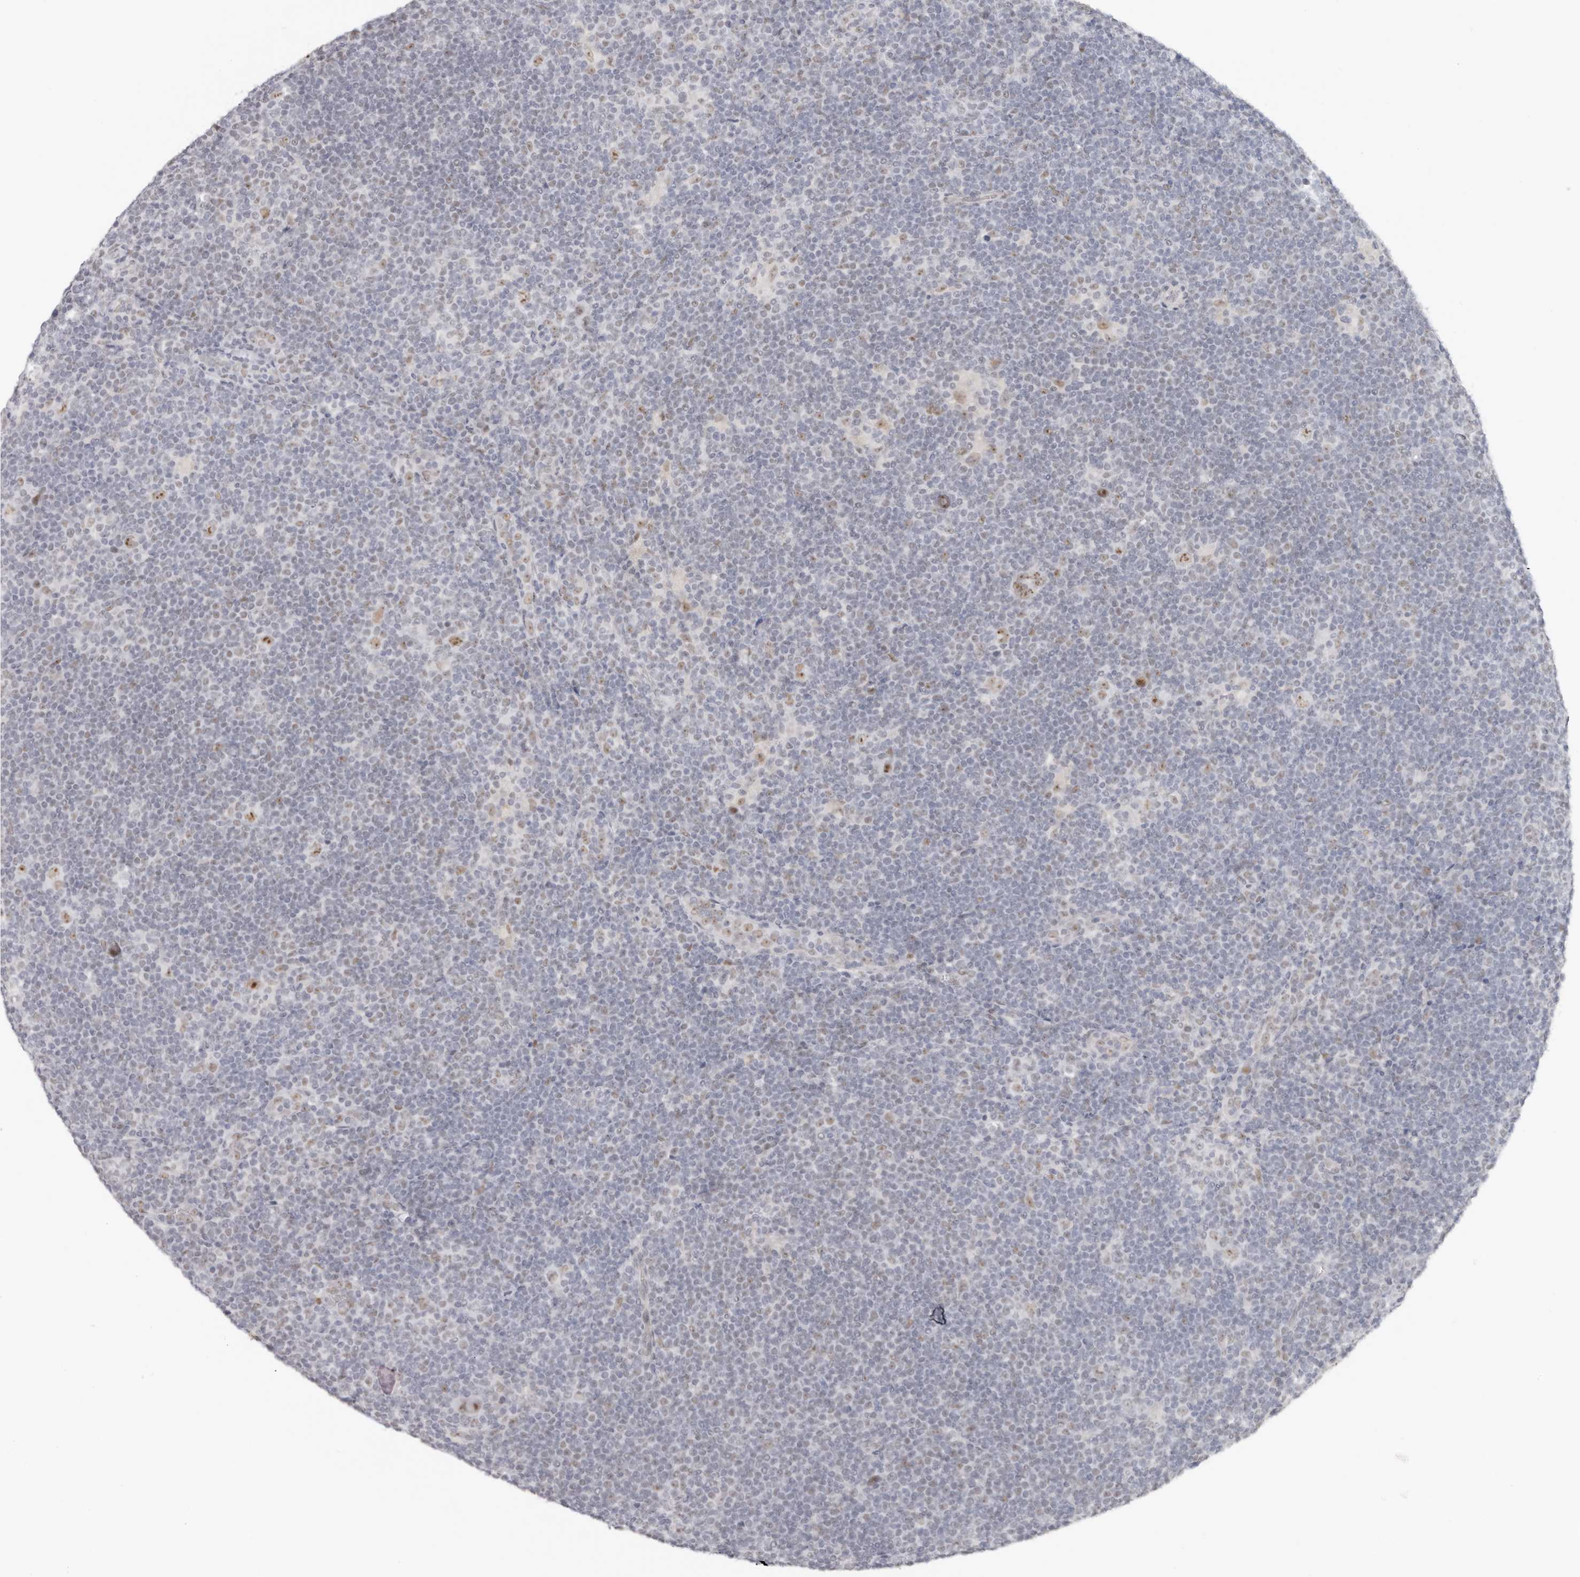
{"staining": {"intensity": "moderate", "quantity": ">75%", "location": "nuclear"}, "tissue": "lymphoma", "cell_type": "Tumor cells", "image_type": "cancer", "snomed": [{"axis": "morphology", "description": "Hodgkin's disease, NOS"}, {"axis": "topography", "description": "Lymph node"}], "caption": "Hodgkin's disease stained with a brown dye shows moderate nuclear positive expression in approximately >75% of tumor cells.", "gene": "LARP7", "patient": {"sex": "female", "age": 57}}